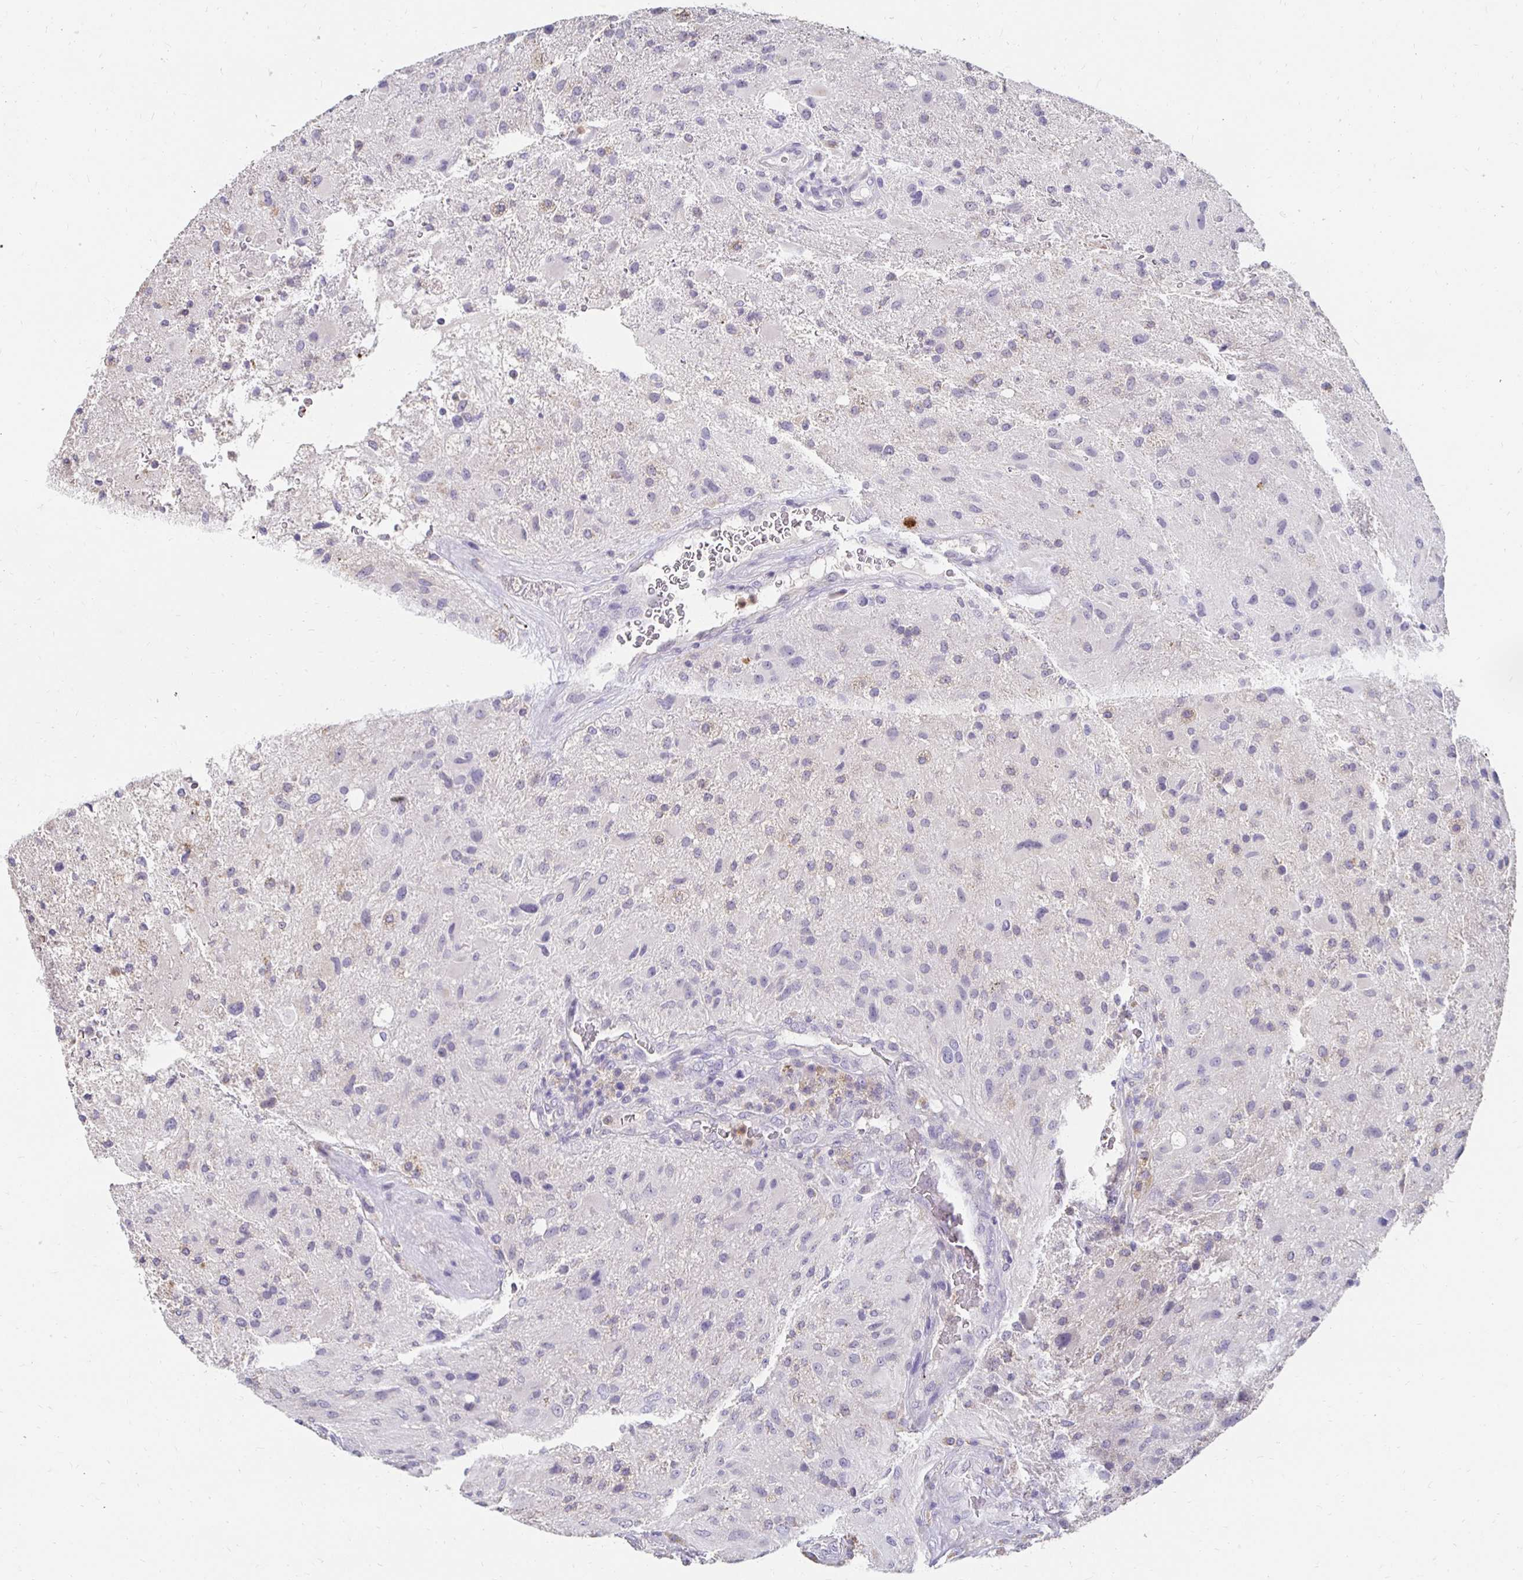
{"staining": {"intensity": "negative", "quantity": "none", "location": "none"}, "tissue": "glioma", "cell_type": "Tumor cells", "image_type": "cancer", "snomed": [{"axis": "morphology", "description": "Glioma, malignant, High grade"}, {"axis": "topography", "description": "Brain"}], "caption": "Immunohistochemistry histopathology image of neoplastic tissue: human malignant glioma (high-grade) stained with DAB exhibits no significant protein positivity in tumor cells. (Brightfield microscopy of DAB (3,3'-diaminobenzidine) IHC at high magnification).", "gene": "GK2", "patient": {"sex": "male", "age": 53}}